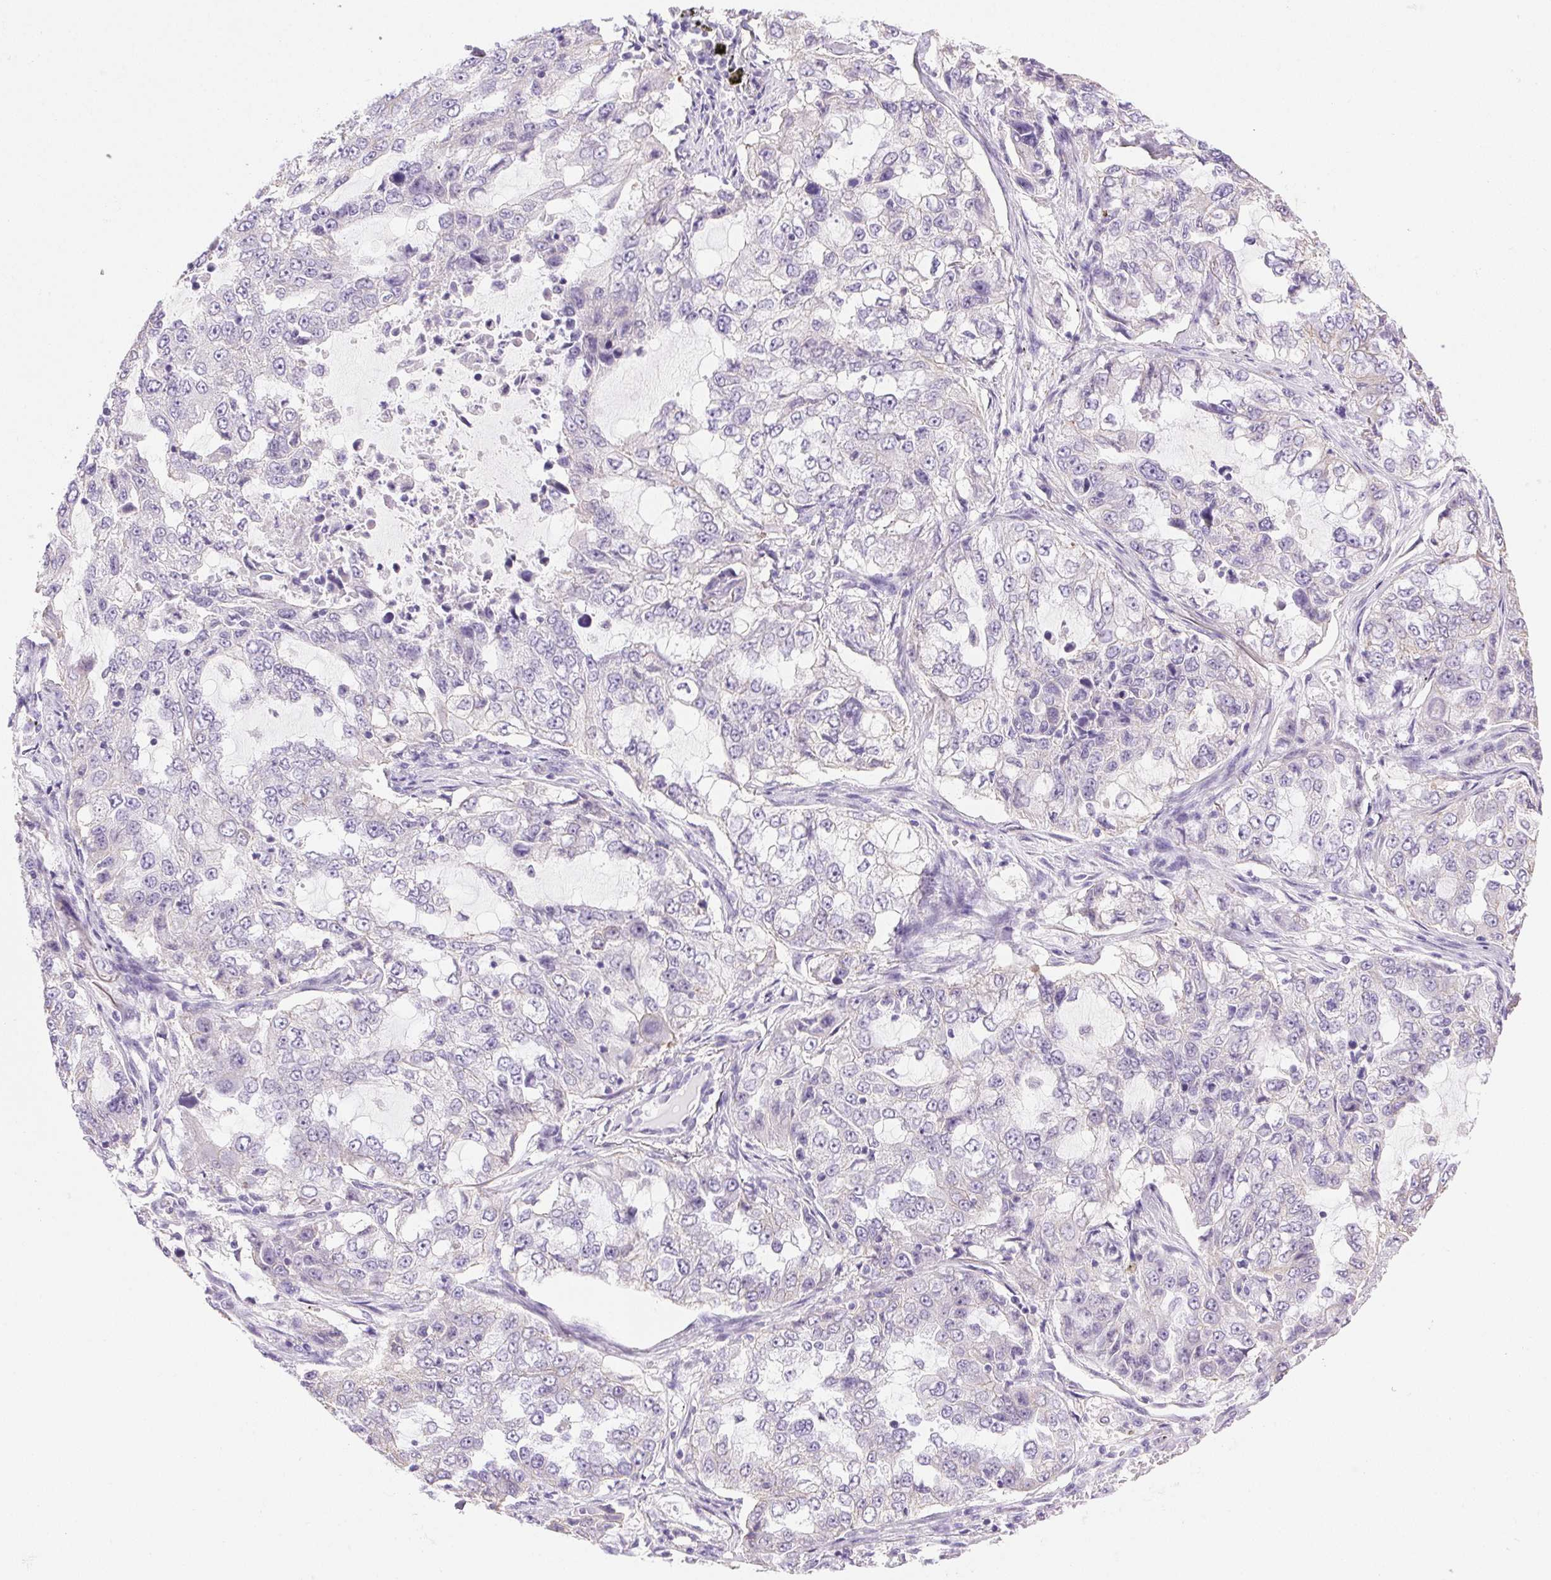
{"staining": {"intensity": "negative", "quantity": "none", "location": "none"}, "tissue": "lung cancer", "cell_type": "Tumor cells", "image_type": "cancer", "snomed": [{"axis": "morphology", "description": "Adenocarcinoma, NOS"}, {"axis": "topography", "description": "Lung"}], "caption": "Immunohistochemistry histopathology image of human lung cancer (adenocarcinoma) stained for a protein (brown), which displays no positivity in tumor cells.", "gene": "CLDN10", "patient": {"sex": "female", "age": 61}}